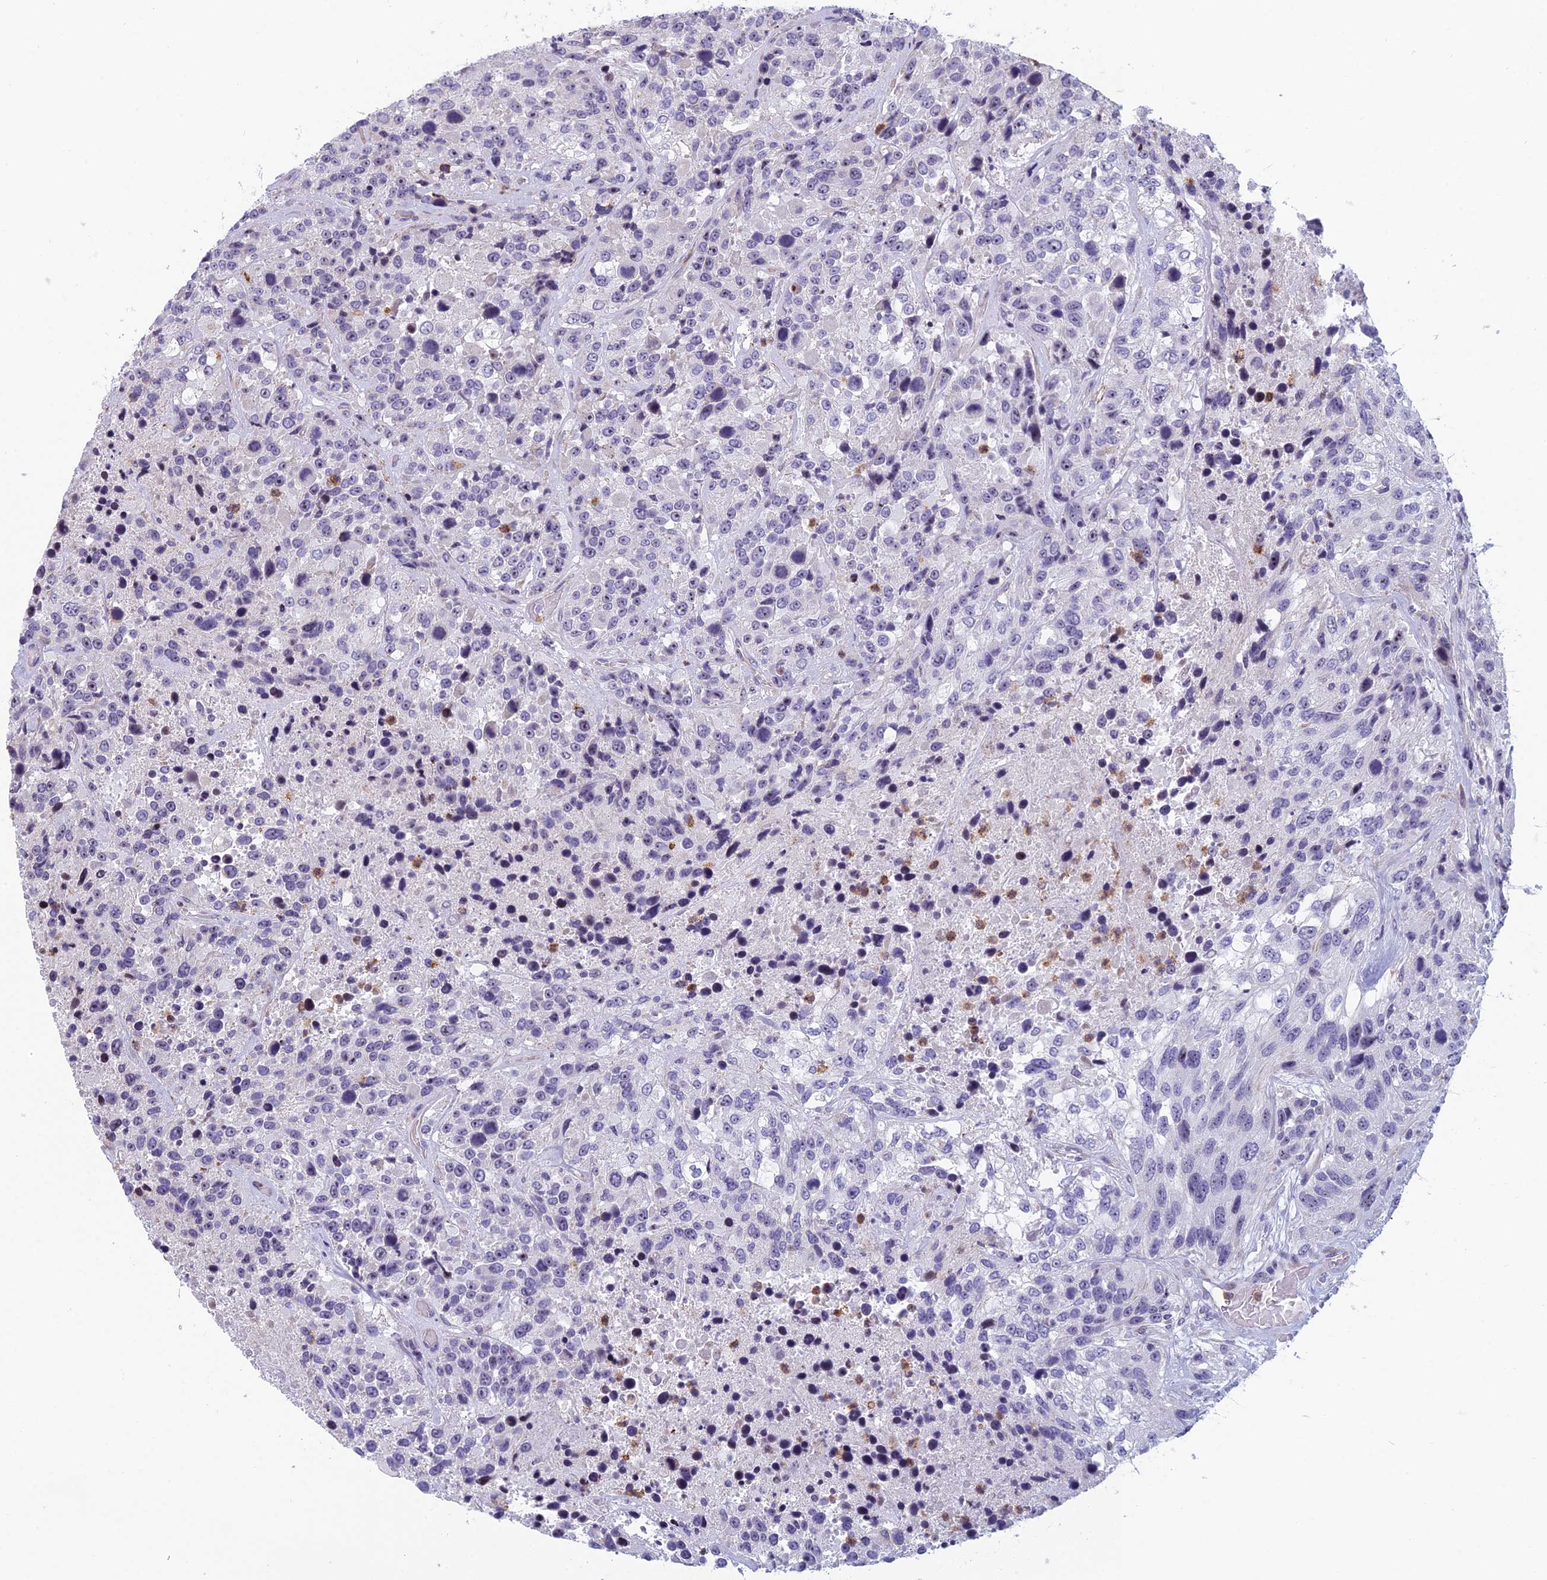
{"staining": {"intensity": "weak", "quantity": "25%-75%", "location": "nuclear"}, "tissue": "urothelial cancer", "cell_type": "Tumor cells", "image_type": "cancer", "snomed": [{"axis": "morphology", "description": "Urothelial carcinoma, High grade"}, {"axis": "topography", "description": "Urinary bladder"}], "caption": "Human urothelial carcinoma (high-grade) stained with a brown dye reveals weak nuclear positive staining in approximately 25%-75% of tumor cells.", "gene": "NOC2L", "patient": {"sex": "female", "age": 70}}